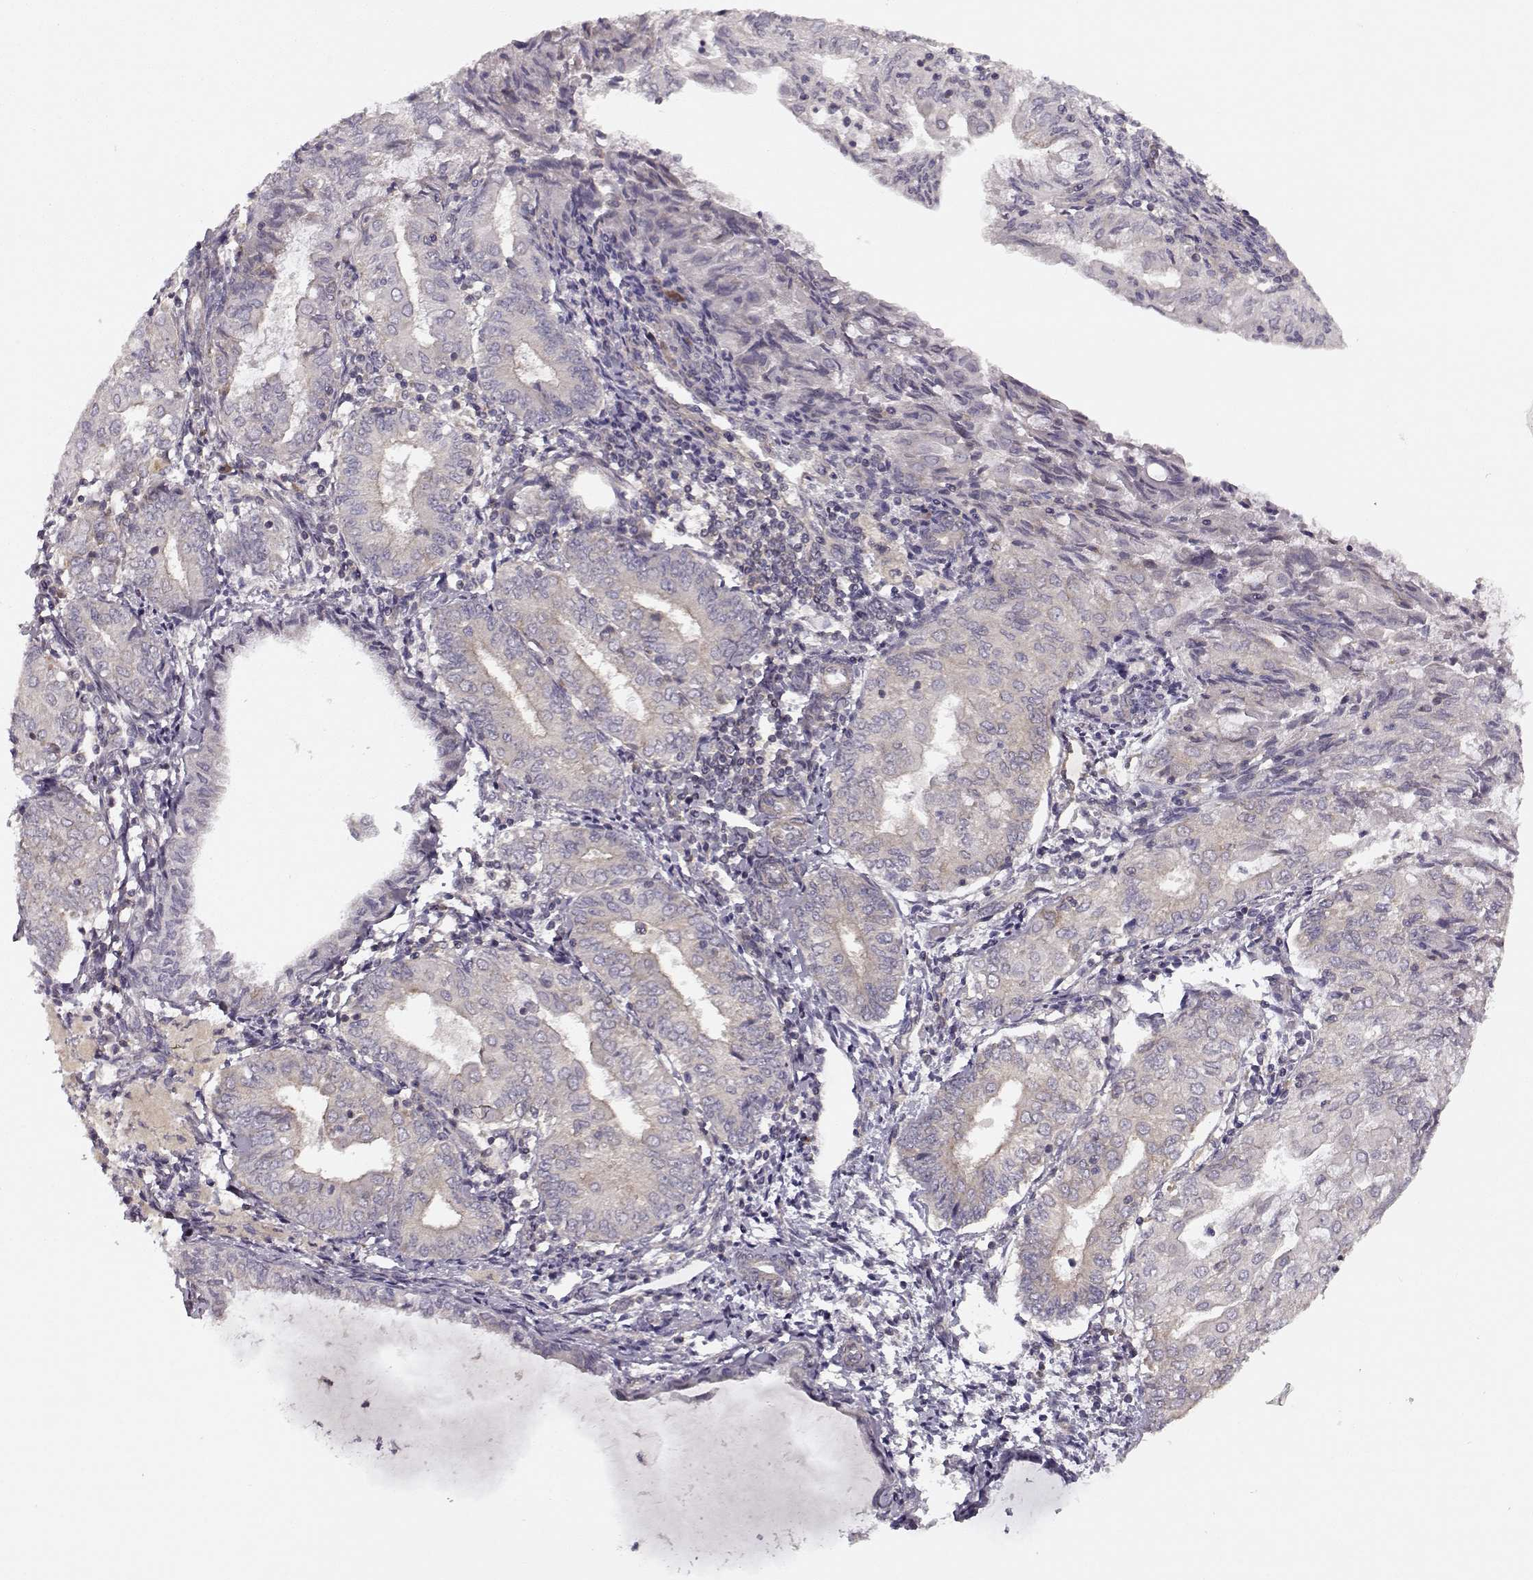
{"staining": {"intensity": "negative", "quantity": "none", "location": "none"}, "tissue": "endometrial cancer", "cell_type": "Tumor cells", "image_type": "cancer", "snomed": [{"axis": "morphology", "description": "Adenocarcinoma, NOS"}, {"axis": "topography", "description": "Endometrium"}], "caption": "Endometrial cancer (adenocarcinoma) was stained to show a protein in brown. There is no significant staining in tumor cells. Brightfield microscopy of IHC stained with DAB (brown) and hematoxylin (blue), captured at high magnification.", "gene": "SLAIN2", "patient": {"sex": "female", "age": 68}}